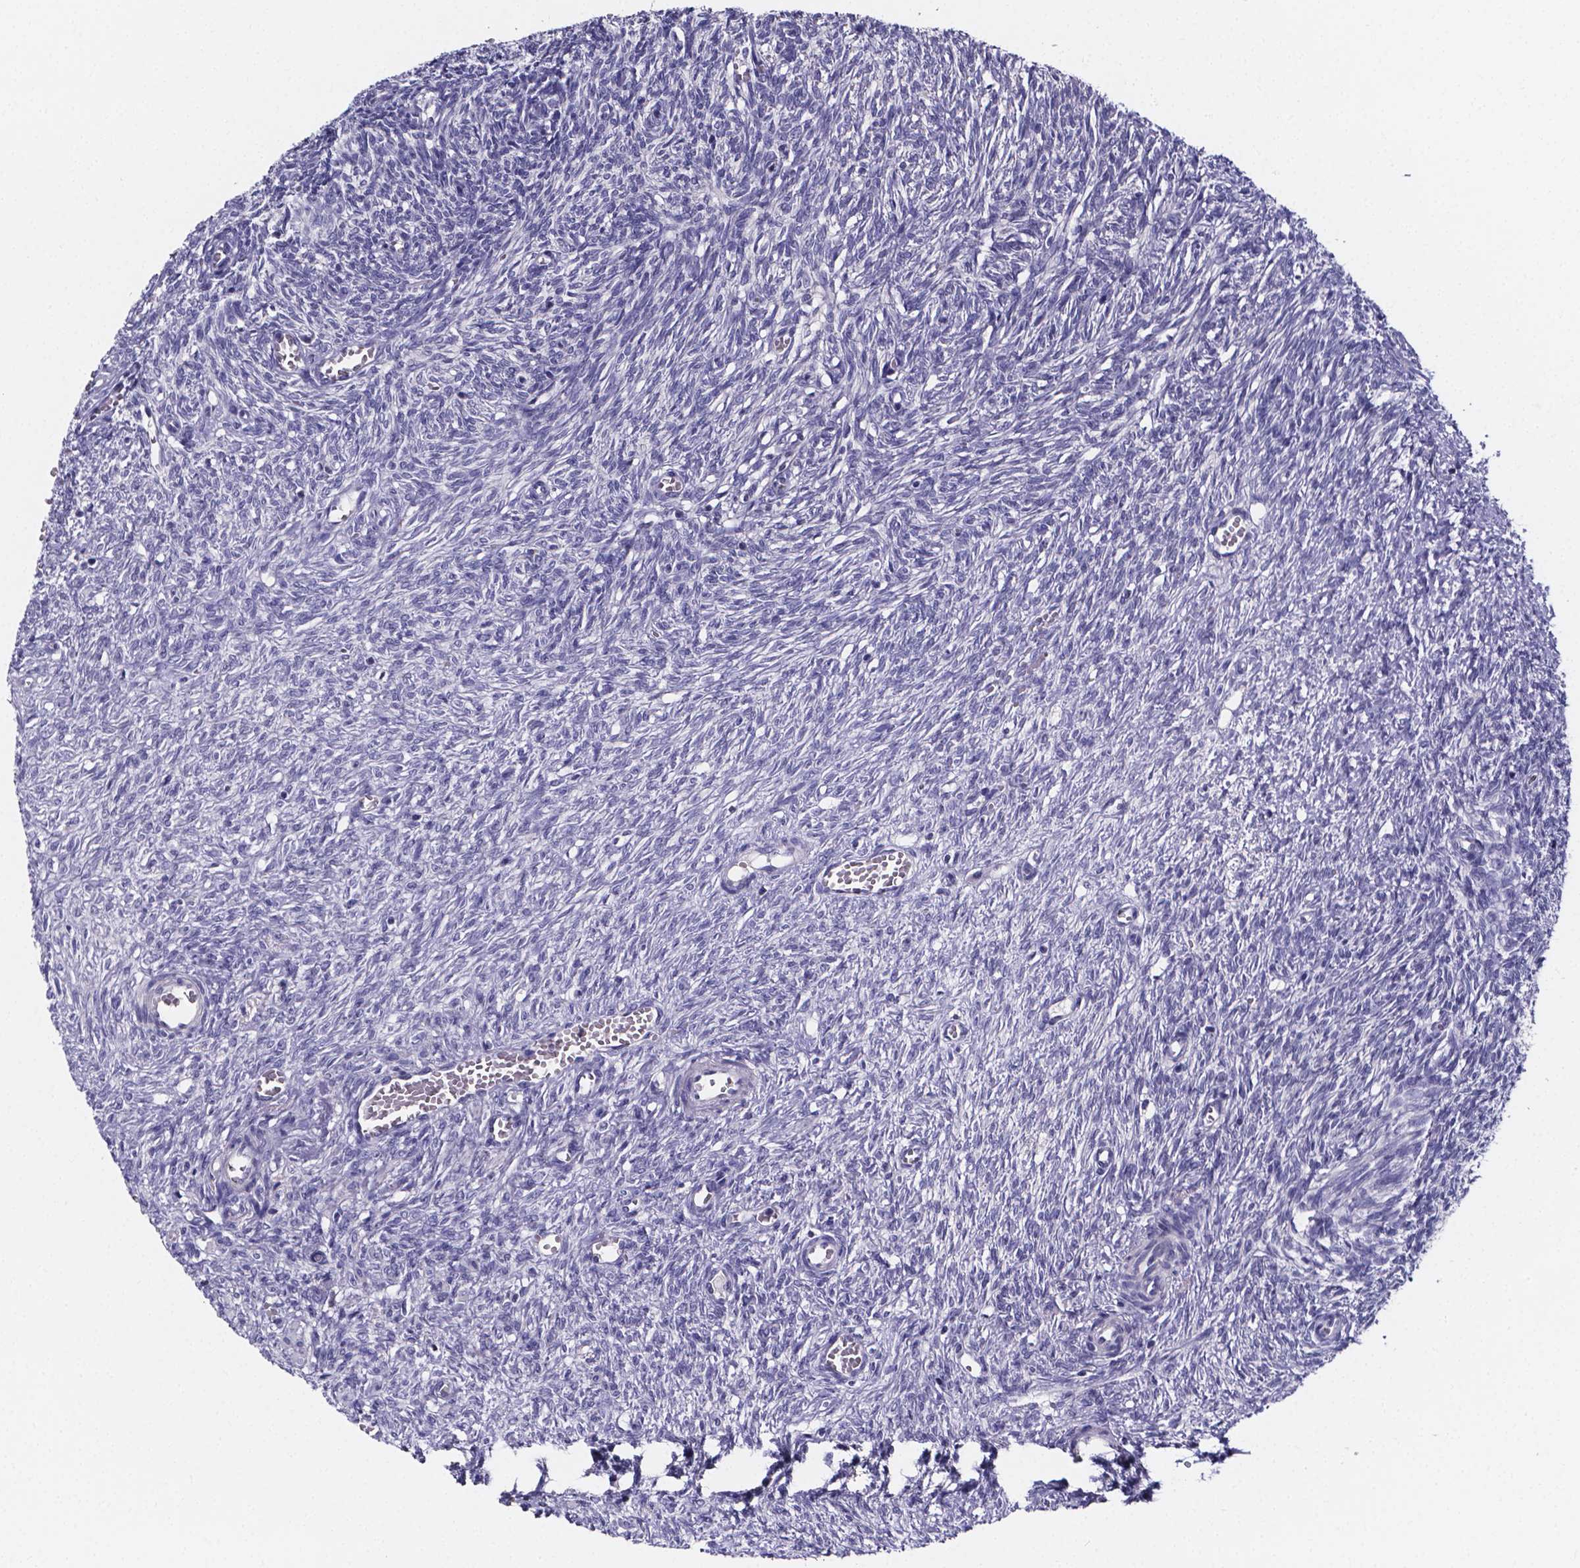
{"staining": {"intensity": "negative", "quantity": "none", "location": "none"}, "tissue": "ovary", "cell_type": "Follicle cells", "image_type": "normal", "snomed": [{"axis": "morphology", "description": "Normal tissue, NOS"}, {"axis": "topography", "description": "Ovary"}], "caption": "Immunohistochemistry (IHC) of normal ovary shows no staining in follicle cells. (Stains: DAB immunohistochemistry with hematoxylin counter stain, Microscopy: brightfield microscopy at high magnification).", "gene": "IZUMO1", "patient": {"sex": "female", "age": 46}}